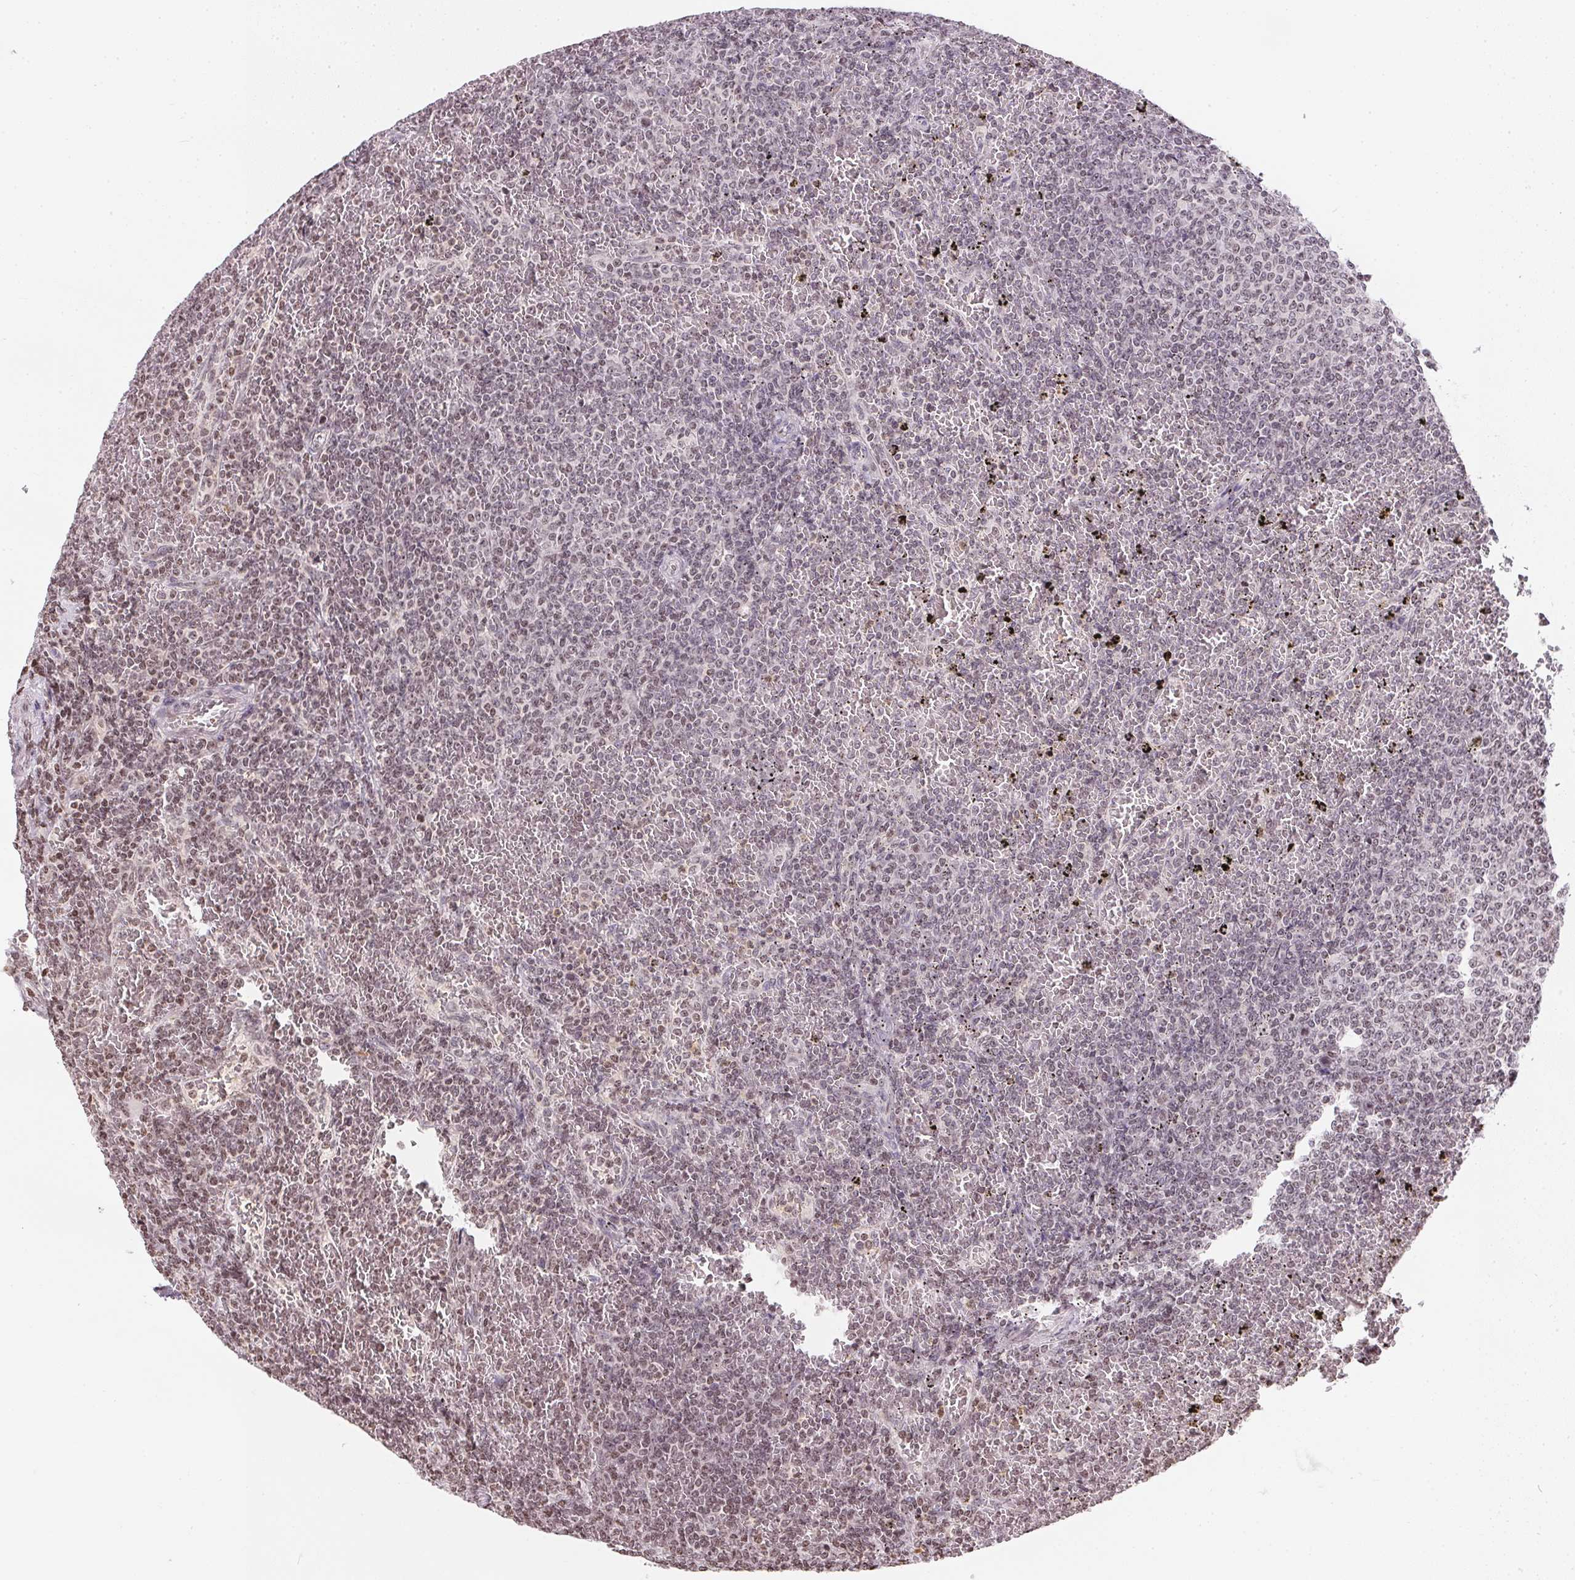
{"staining": {"intensity": "weak", "quantity": "25%-75%", "location": "nuclear"}, "tissue": "lymphoma", "cell_type": "Tumor cells", "image_type": "cancer", "snomed": [{"axis": "morphology", "description": "Malignant lymphoma, non-Hodgkin's type, Low grade"}, {"axis": "topography", "description": "Spleen"}], "caption": "Immunohistochemical staining of human malignant lymphoma, non-Hodgkin's type (low-grade) shows weak nuclear protein positivity in approximately 25%-75% of tumor cells.", "gene": "RNF181", "patient": {"sex": "female", "age": 77}}